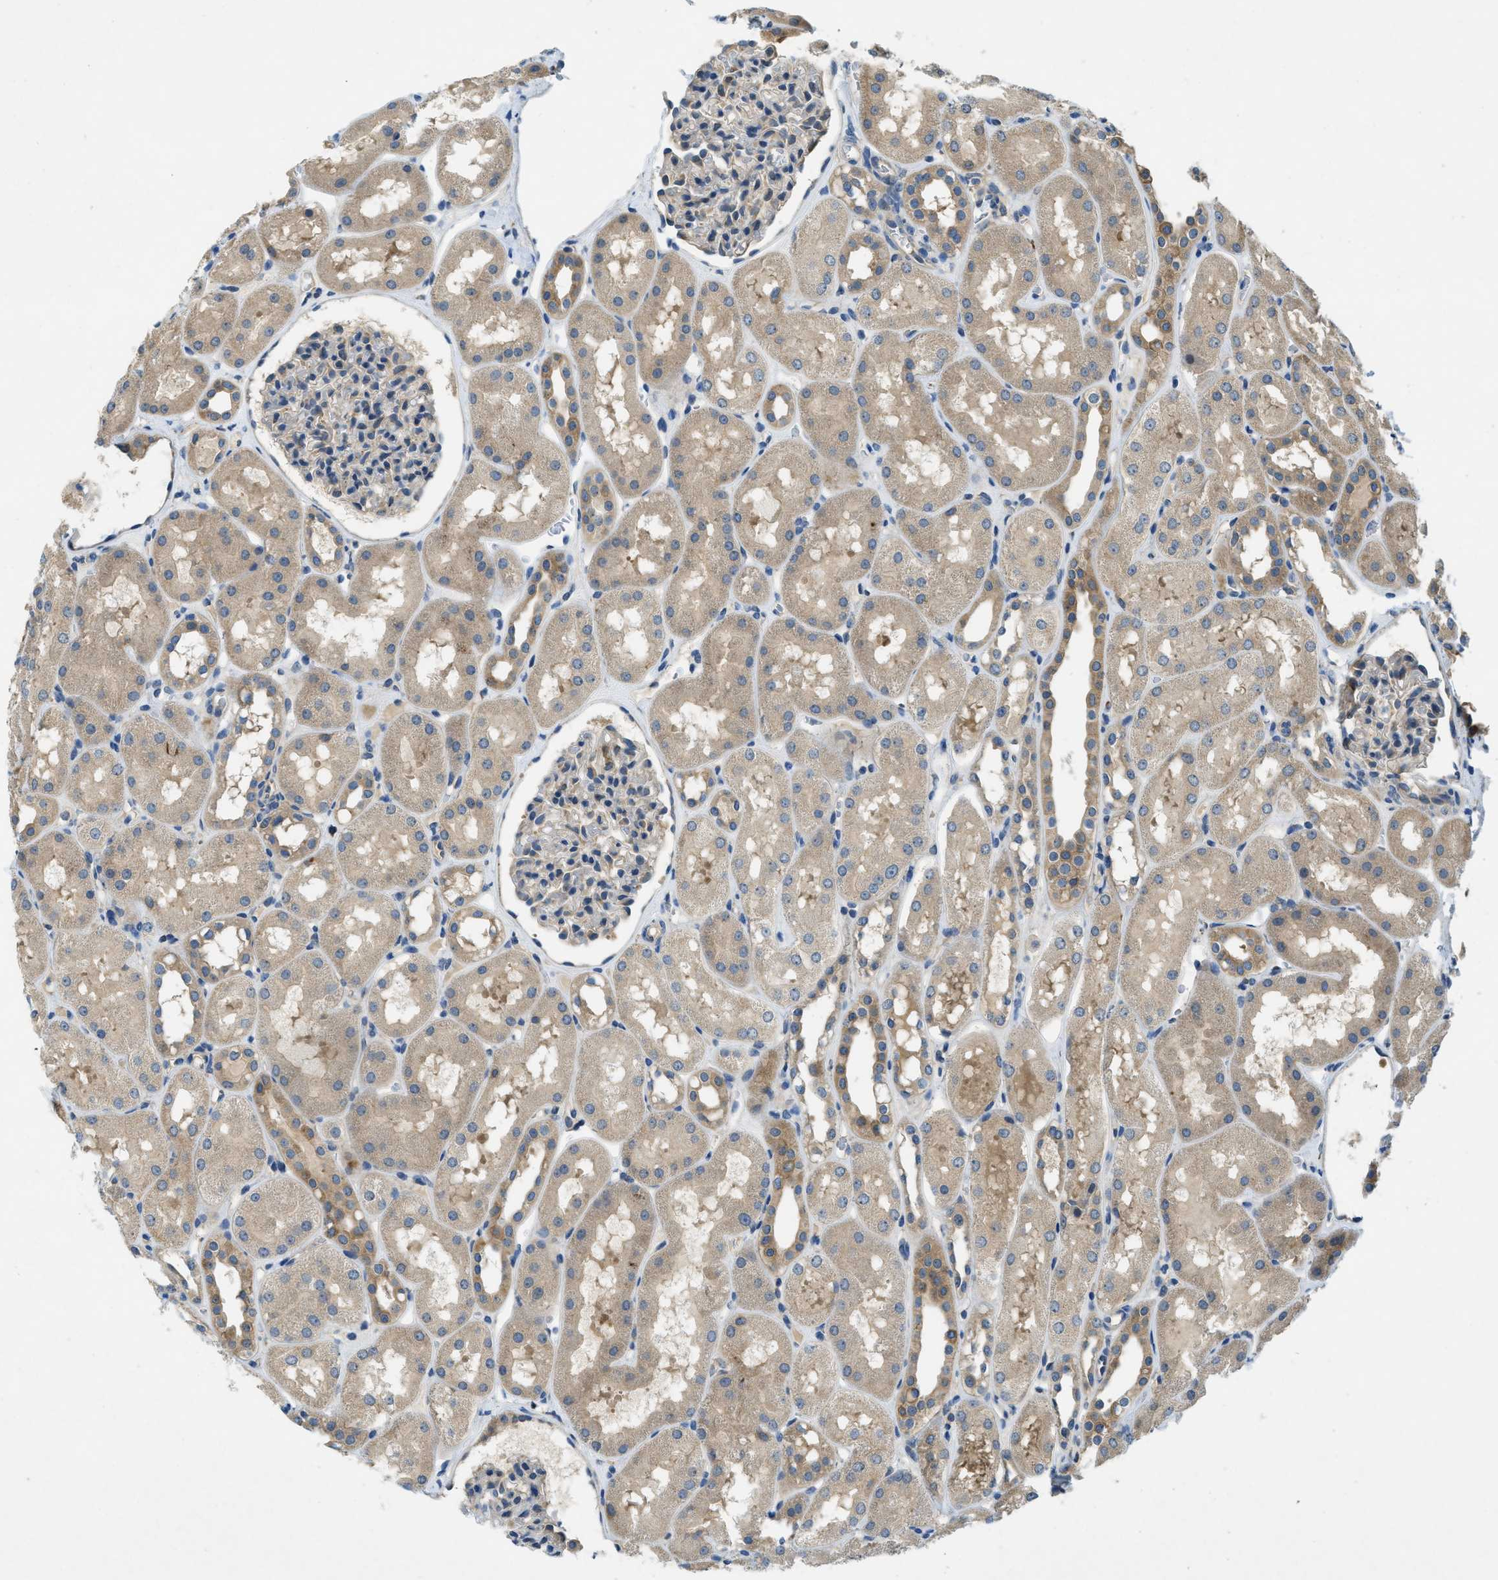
{"staining": {"intensity": "negative", "quantity": "none", "location": "none"}, "tissue": "kidney", "cell_type": "Cells in glomeruli", "image_type": "normal", "snomed": [{"axis": "morphology", "description": "Normal tissue, NOS"}, {"axis": "topography", "description": "Kidney"}, {"axis": "topography", "description": "Urinary bladder"}], "caption": "Immunohistochemical staining of normal kidney displays no significant staining in cells in glomeruli. (Brightfield microscopy of DAB immunohistochemistry (IHC) at high magnification).", "gene": "RIPK2", "patient": {"sex": "male", "age": 16}}